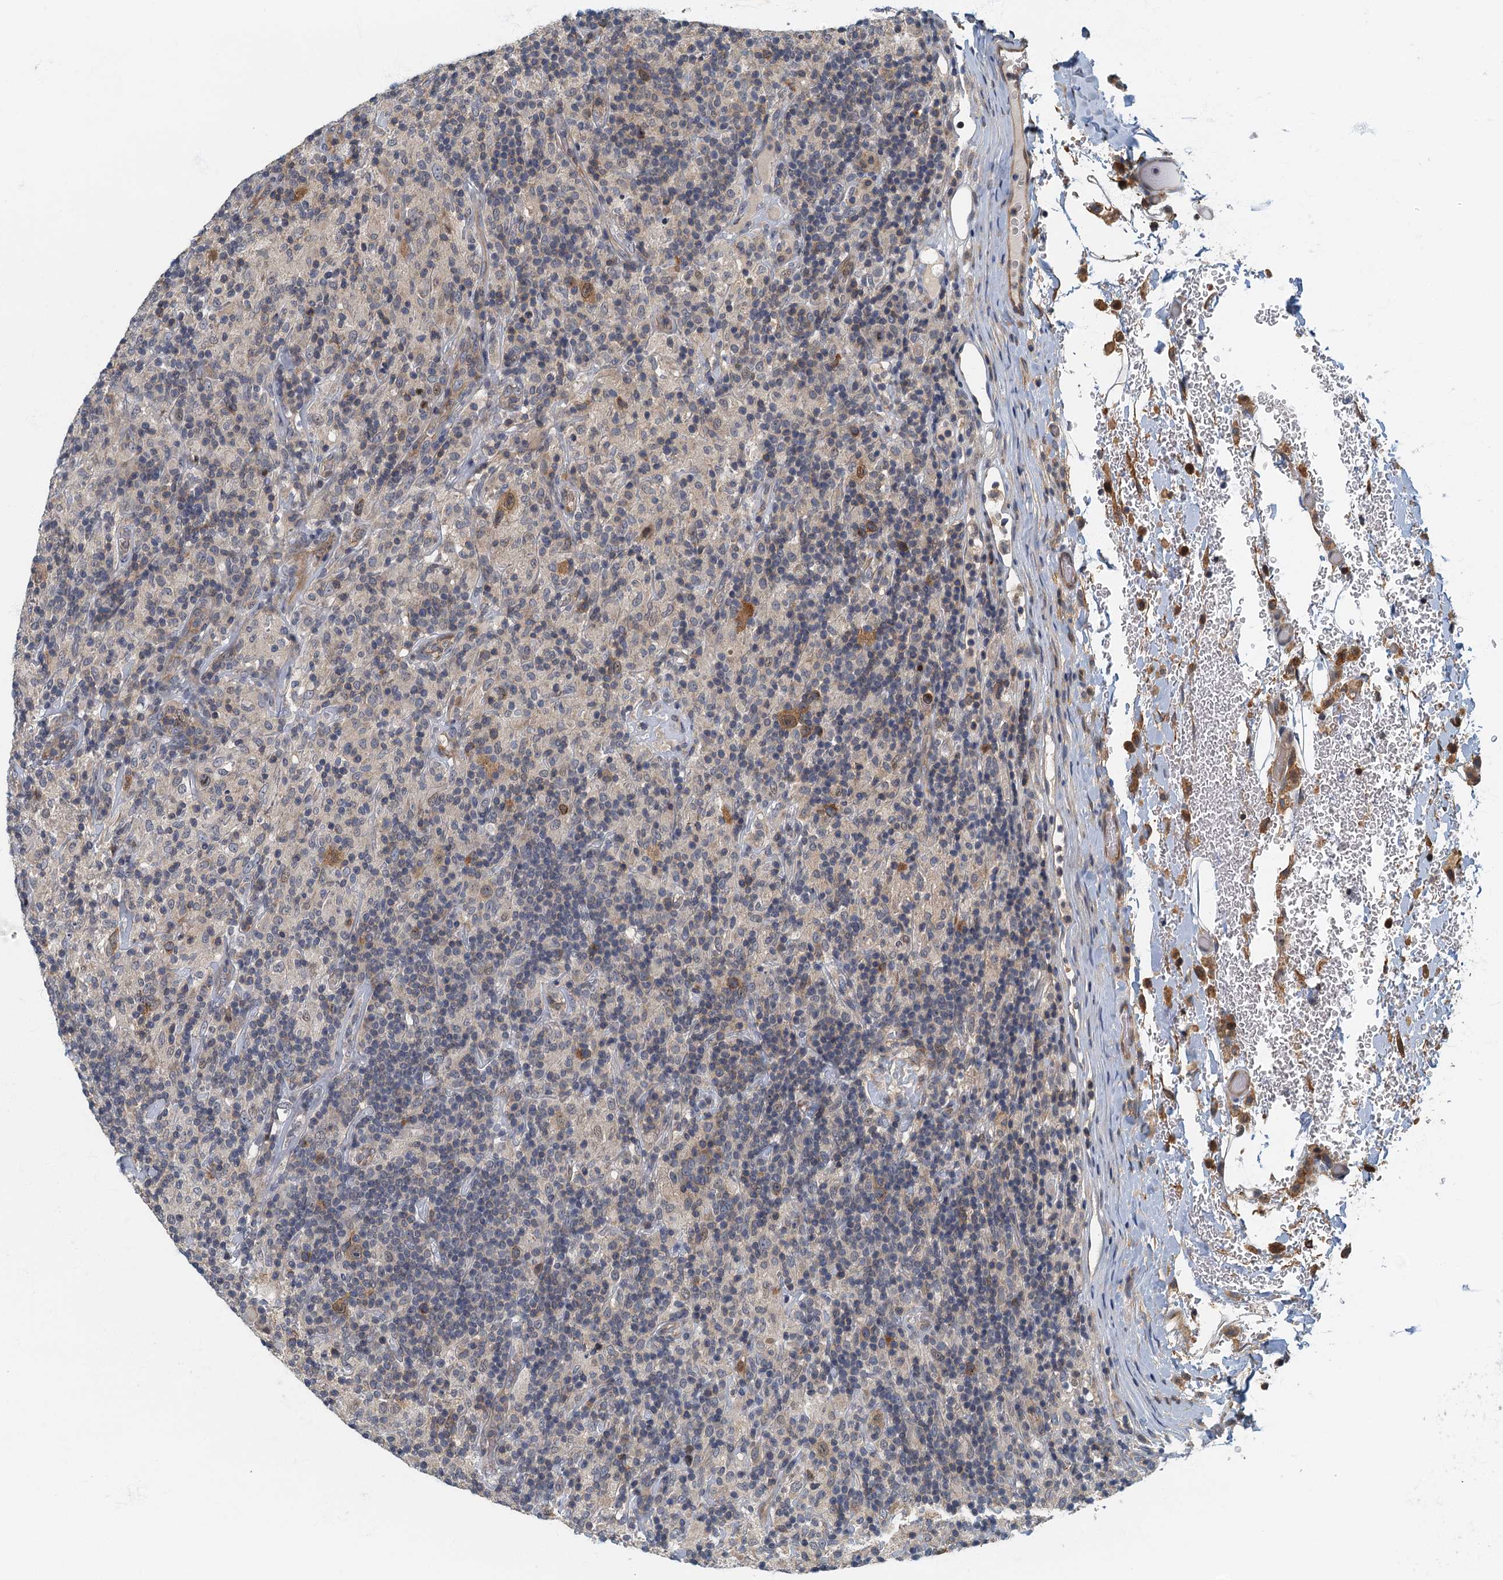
{"staining": {"intensity": "moderate", "quantity": "25%-75%", "location": "cytoplasmic/membranous"}, "tissue": "lymphoma", "cell_type": "Tumor cells", "image_type": "cancer", "snomed": [{"axis": "morphology", "description": "Hodgkin's disease, NOS"}, {"axis": "topography", "description": "Lymph node"}], "caption": "Lymphoma stained with a brown dye demonstrates moderate cytoplasmic/membranous positive expression in about 25%-75% of tumor cells.", "gene": "CKAP2L", "patient": {"sex": "male", "age": 70}}